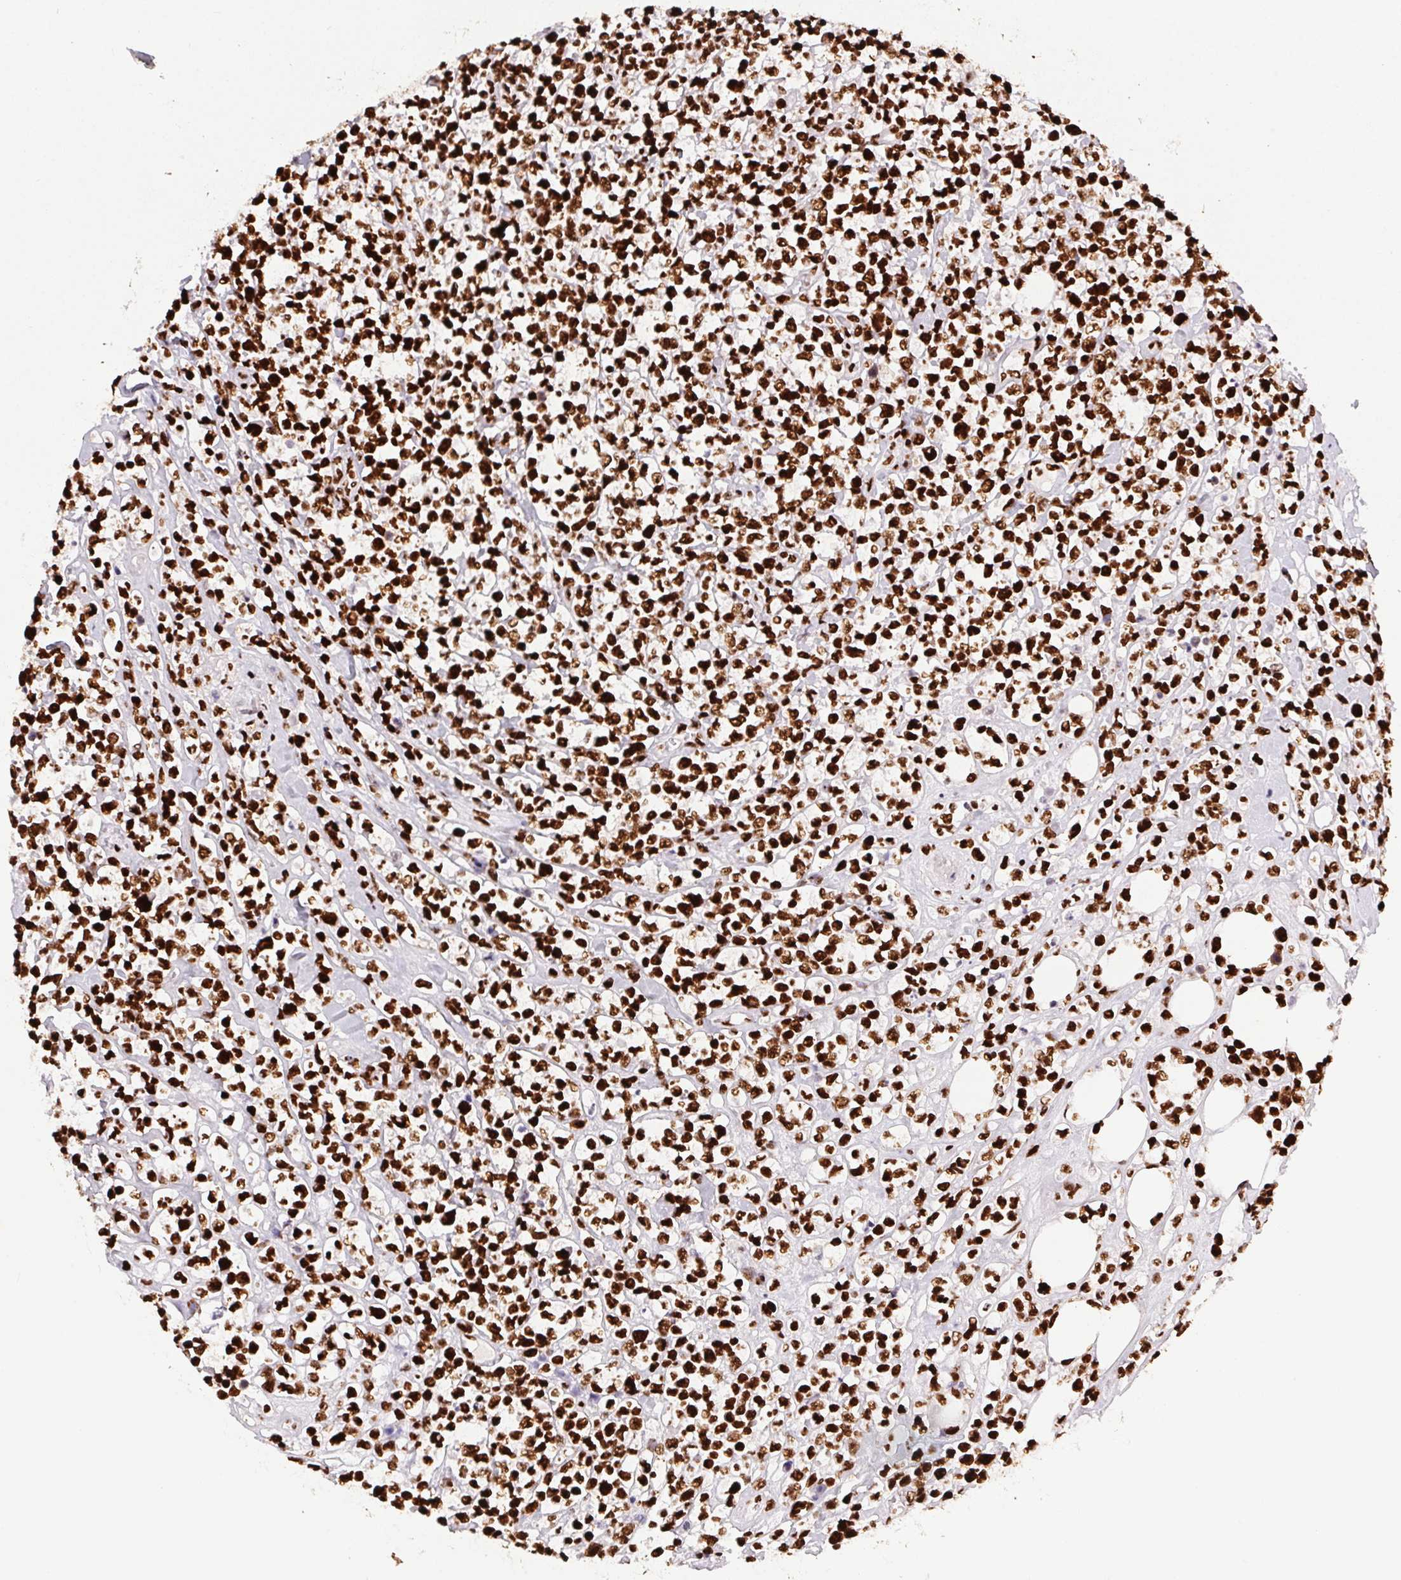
{"staining": {"intensity": "strong", "quantity": ">75%", "location": "nuclear"}, "tissue": "lymphoma", "cell_type": "Tumor cells", "image_type": "cancer", "snomed": [{"axis": "morphology", "description": "Malignant lymphoma, non-Hodgkin's type, High grade"}, {"axis": "topography", "description": "Soft tissue"}], "caption": "Immunohistochemical staining of high-grade malignant lymphoma, non-Hodgkin's type reveals high levels of strong nuclear protein positivity in approximately >75% of tumor cells.", "gene": "PAGE3", "patient": {"sex": "female", "age": 56}}